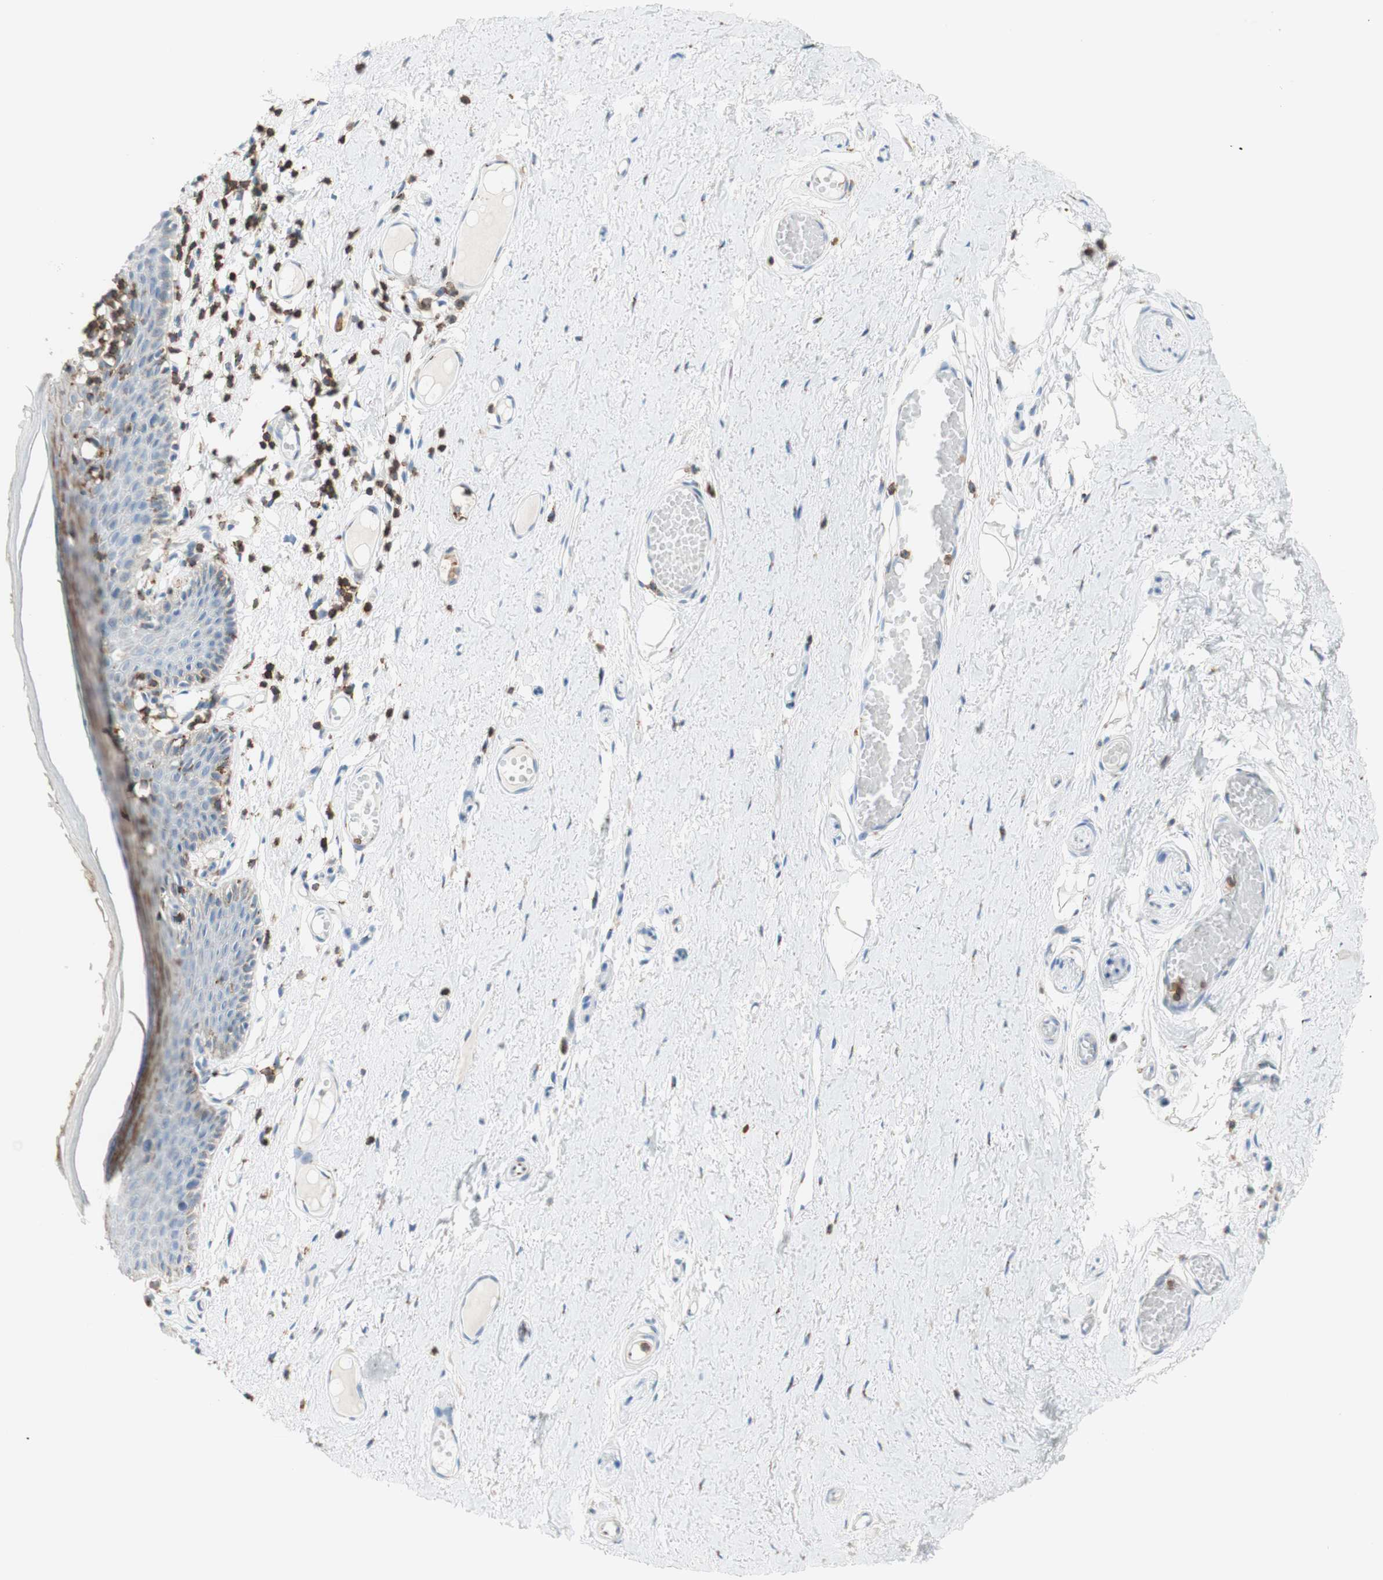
{"staining": {"intensity": "strong", "quantity": "<25%", "location": "cytoplasmic/membranous"}, "tissue": "skin", "cell_type": "Epidermal cells", "image_type": "normal", "snomed": [{"axis": "morphology", "description": "Normal tissue, NOS"}, {"axis": "topography", "description": "Adipose tissue"}, {"axis": "topography", "description": "Vascular tissue"}, {"axis": "topography", "description": "Anal"}, {"axis": "topography", "description": "Peripheral nerve tissue"}], "caption": "The image displays a brown stain indicating the presence of a protein in the cytoplasmic/membranous of epidermal cells in skin. The staining was performed using DAB (3,3'-diaminobenzidine) to visualize the protein expression in brown, while the nuclei were stained in blue with hematoxylin (Magnification: 20x).", "gene": "SPINK6", "patient": {"sex": "female", "age": 54}}